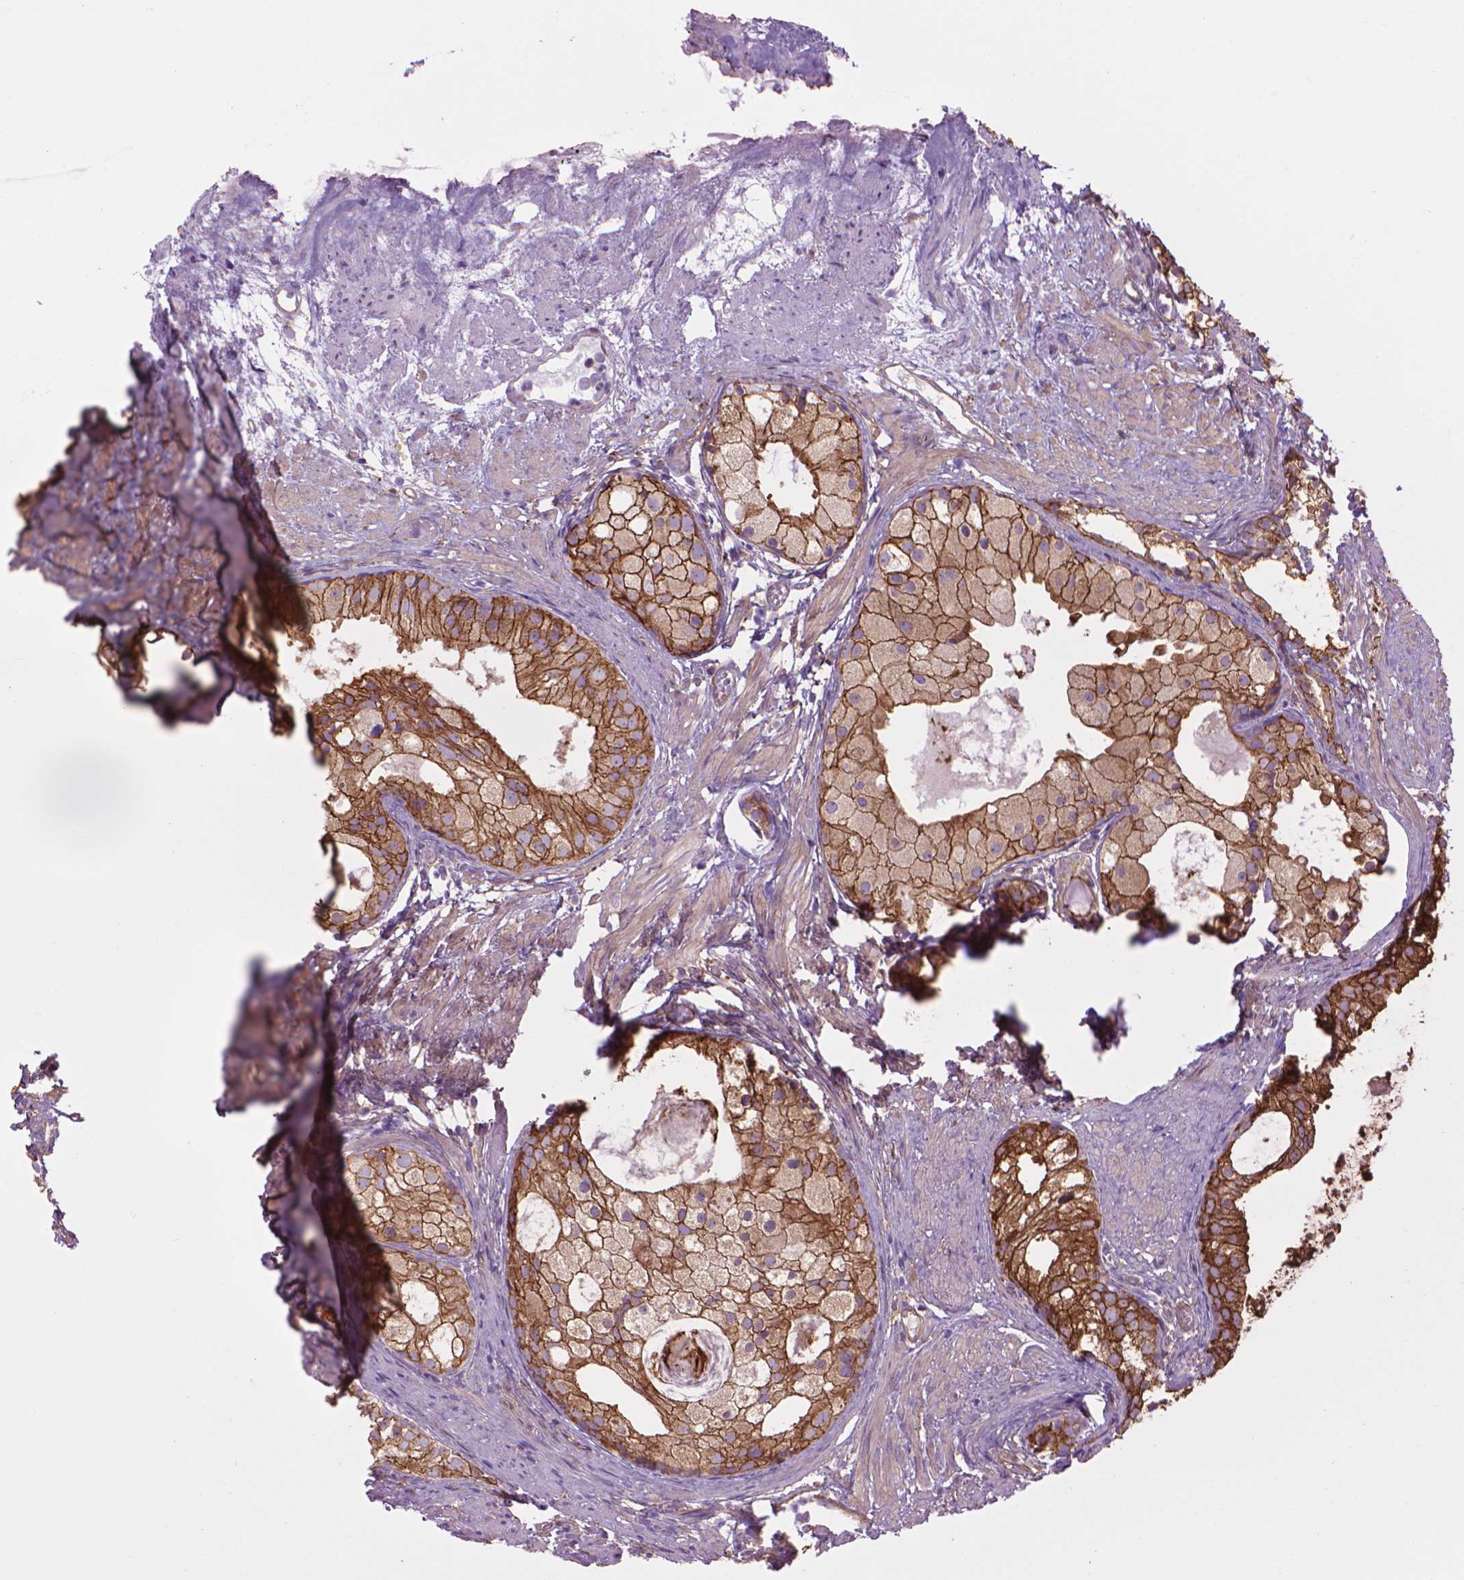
{"staining": {"intensity": "moderate", "quantity": ">75%", "location": "cytoplasmic/membranous"}, "tissue": "prostate cancer", "cell_type": "Tumor cells", "image_type": "cancer", "snomed": [{"axis": "morphology", "description": "Adenocarcinoma, High grade"}, {"axis": "topography", "description": "Prostate"}], "caption": "This is an image of immunohistochemistry staining of prostate high-grade adenocarcinoma, which shows moderate positivity in the cytoplasmic/membranous of tumor cells.", "gene": "CORO1B", "patient": {"sex": "male", "age": 85}}